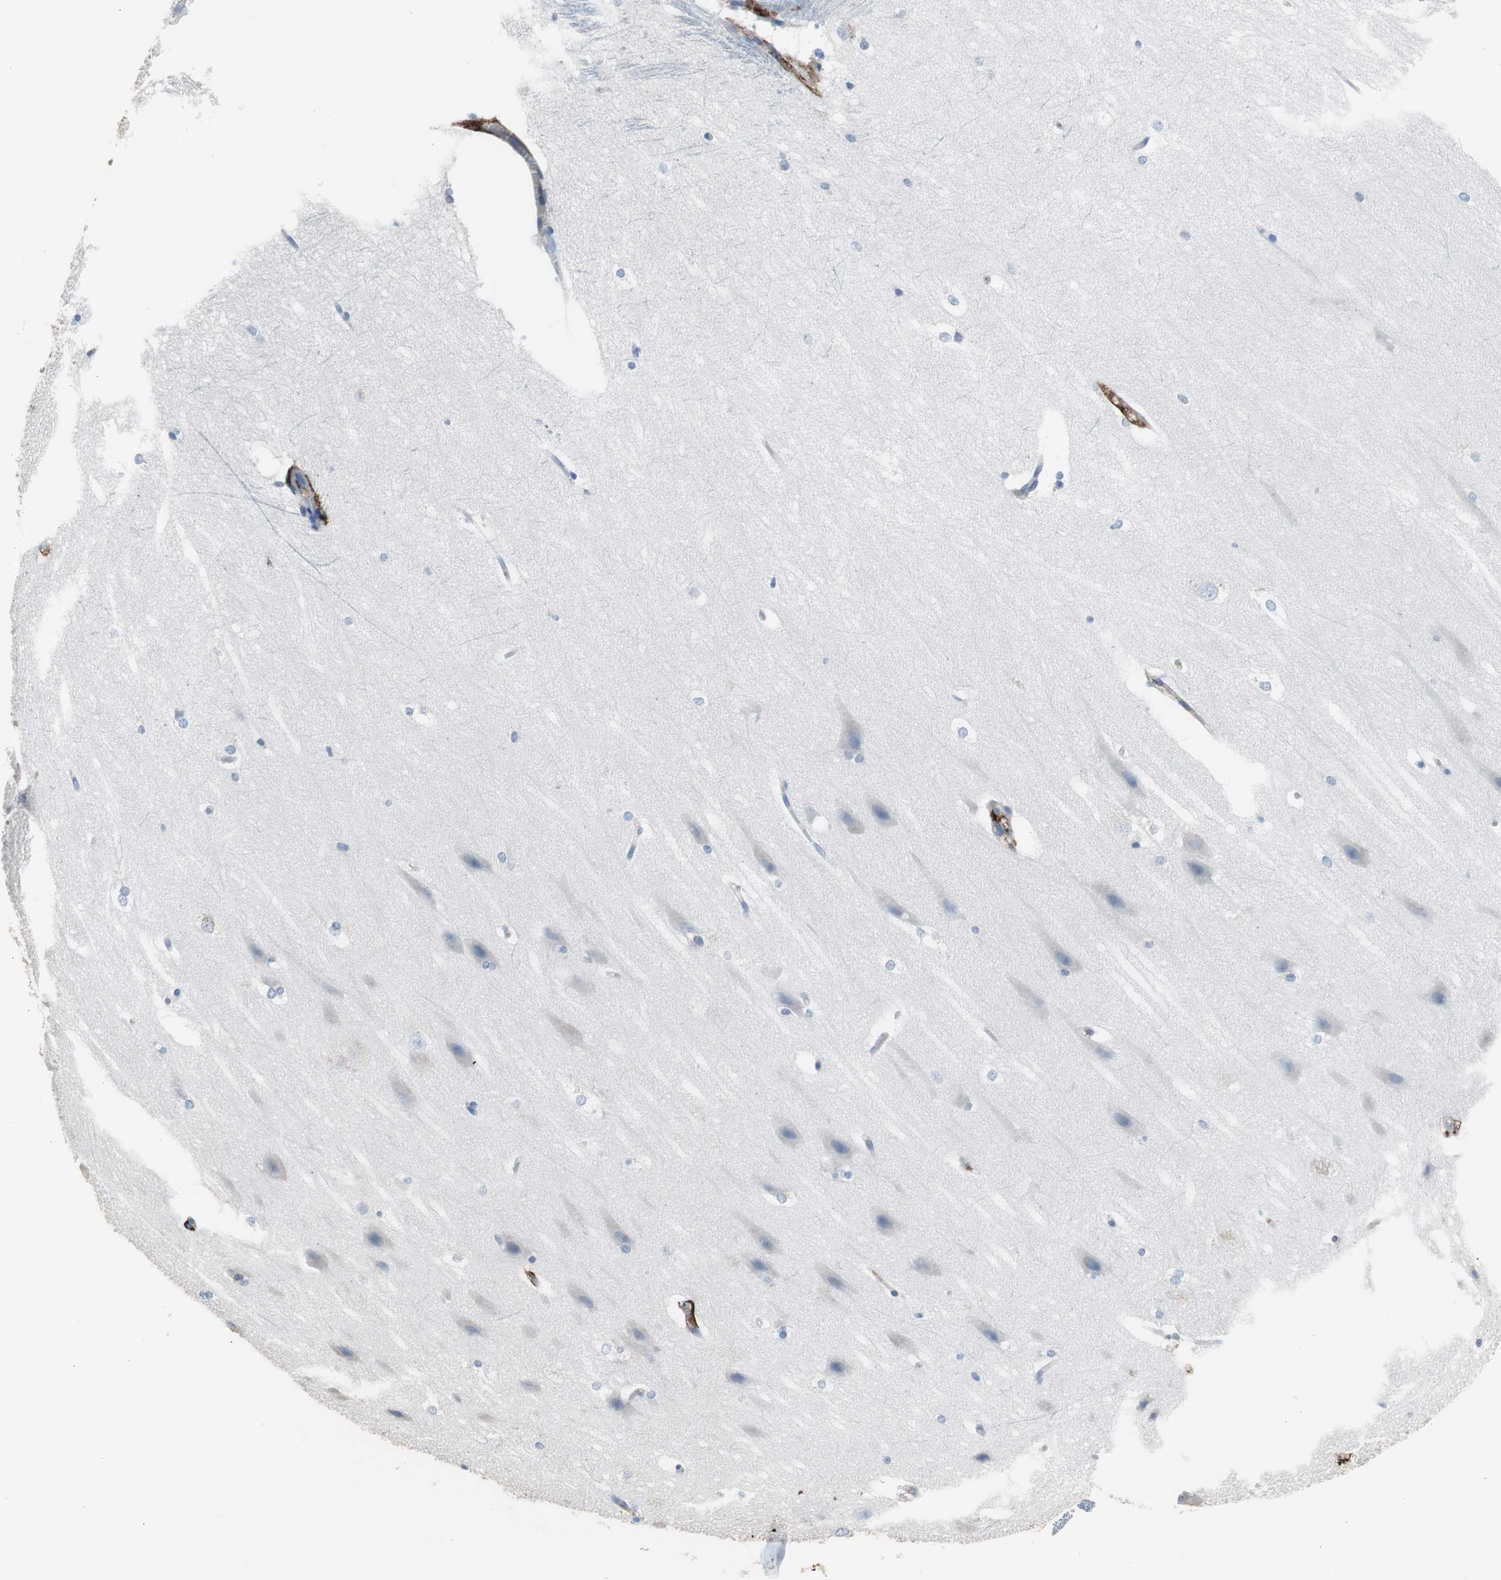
{"staining": {"intensity": "negative", "quantity": "none", "location": "none"}, "tissue": "hippocampus", "cell_type": "Glial cells", "image_type": "normal", "snomed": [{"axis": "morphology", "description": "Normal tissue, NOS"}, {"axis": "topography", "description": "Hippocampus"}], "caption": "Immunohistochemistry photomicrograph of unremarkable hippocampus stained for a protein (brown), which exhibits no staining in glial cells.", "gene": "FCGR2B", "patient": {"sex": "female", "age": 19}}